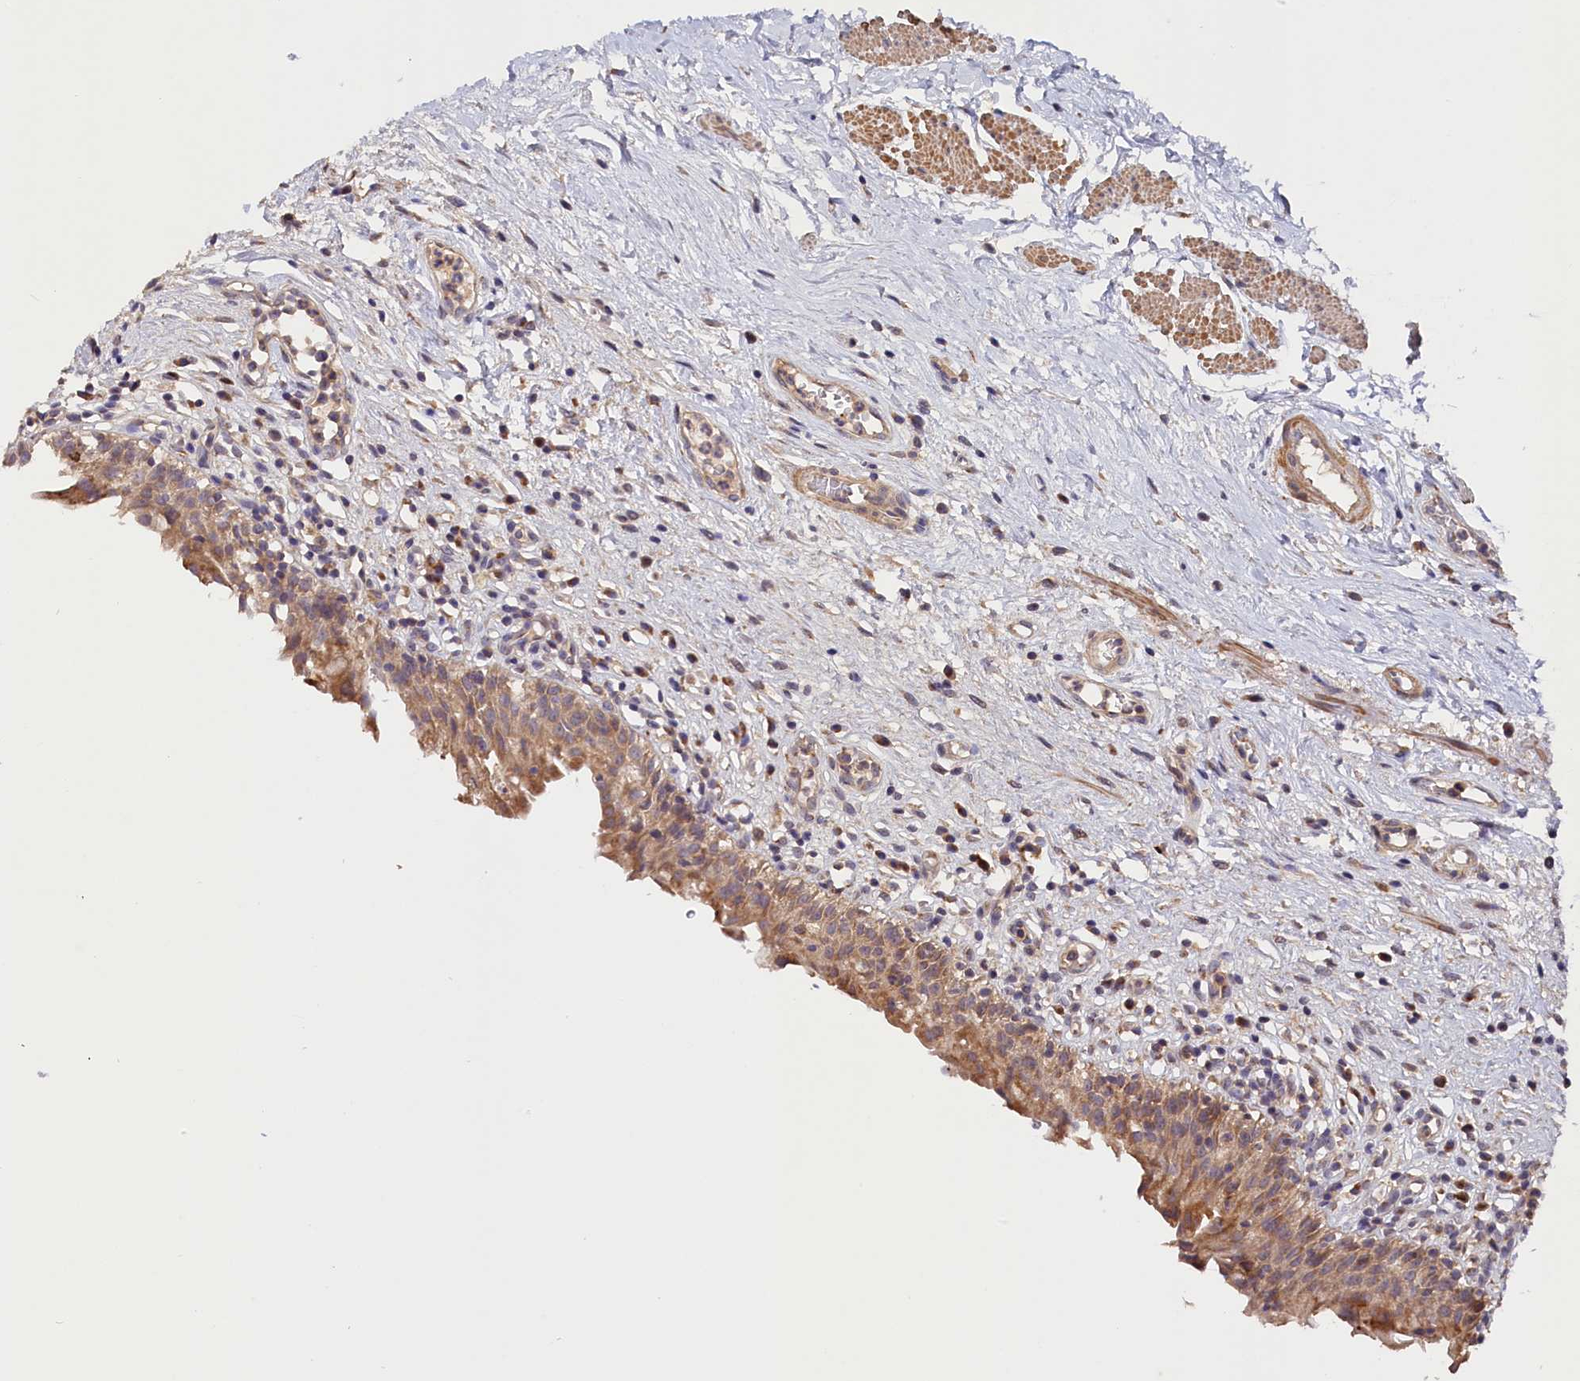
{"staining": {"intensity": "moderate", "quantity": ">75%", "location": "cytoplasmic/membranous"}, "tissue": "urinary bladder", "cell_type": "Urothelial cells", "image_type": "normal", "snomed": [{"axis": "morphology", "description": "Normal tissue, NOS"}, {"axis": "morphology", "description": "Inflammation, NOS"}, {"axis": "topography", "description": "Urinary bladder"}], "caption": "Protein staining of normal urinary bladder demonstrates moderate cytoplasmic/membranous staining in about >75% of urothelial cells. (DAB IHC, brown staining for protein, blue staining for nuclei).", "gene": "TANGO6", "patient": {"sex": "male", "age": 63}}